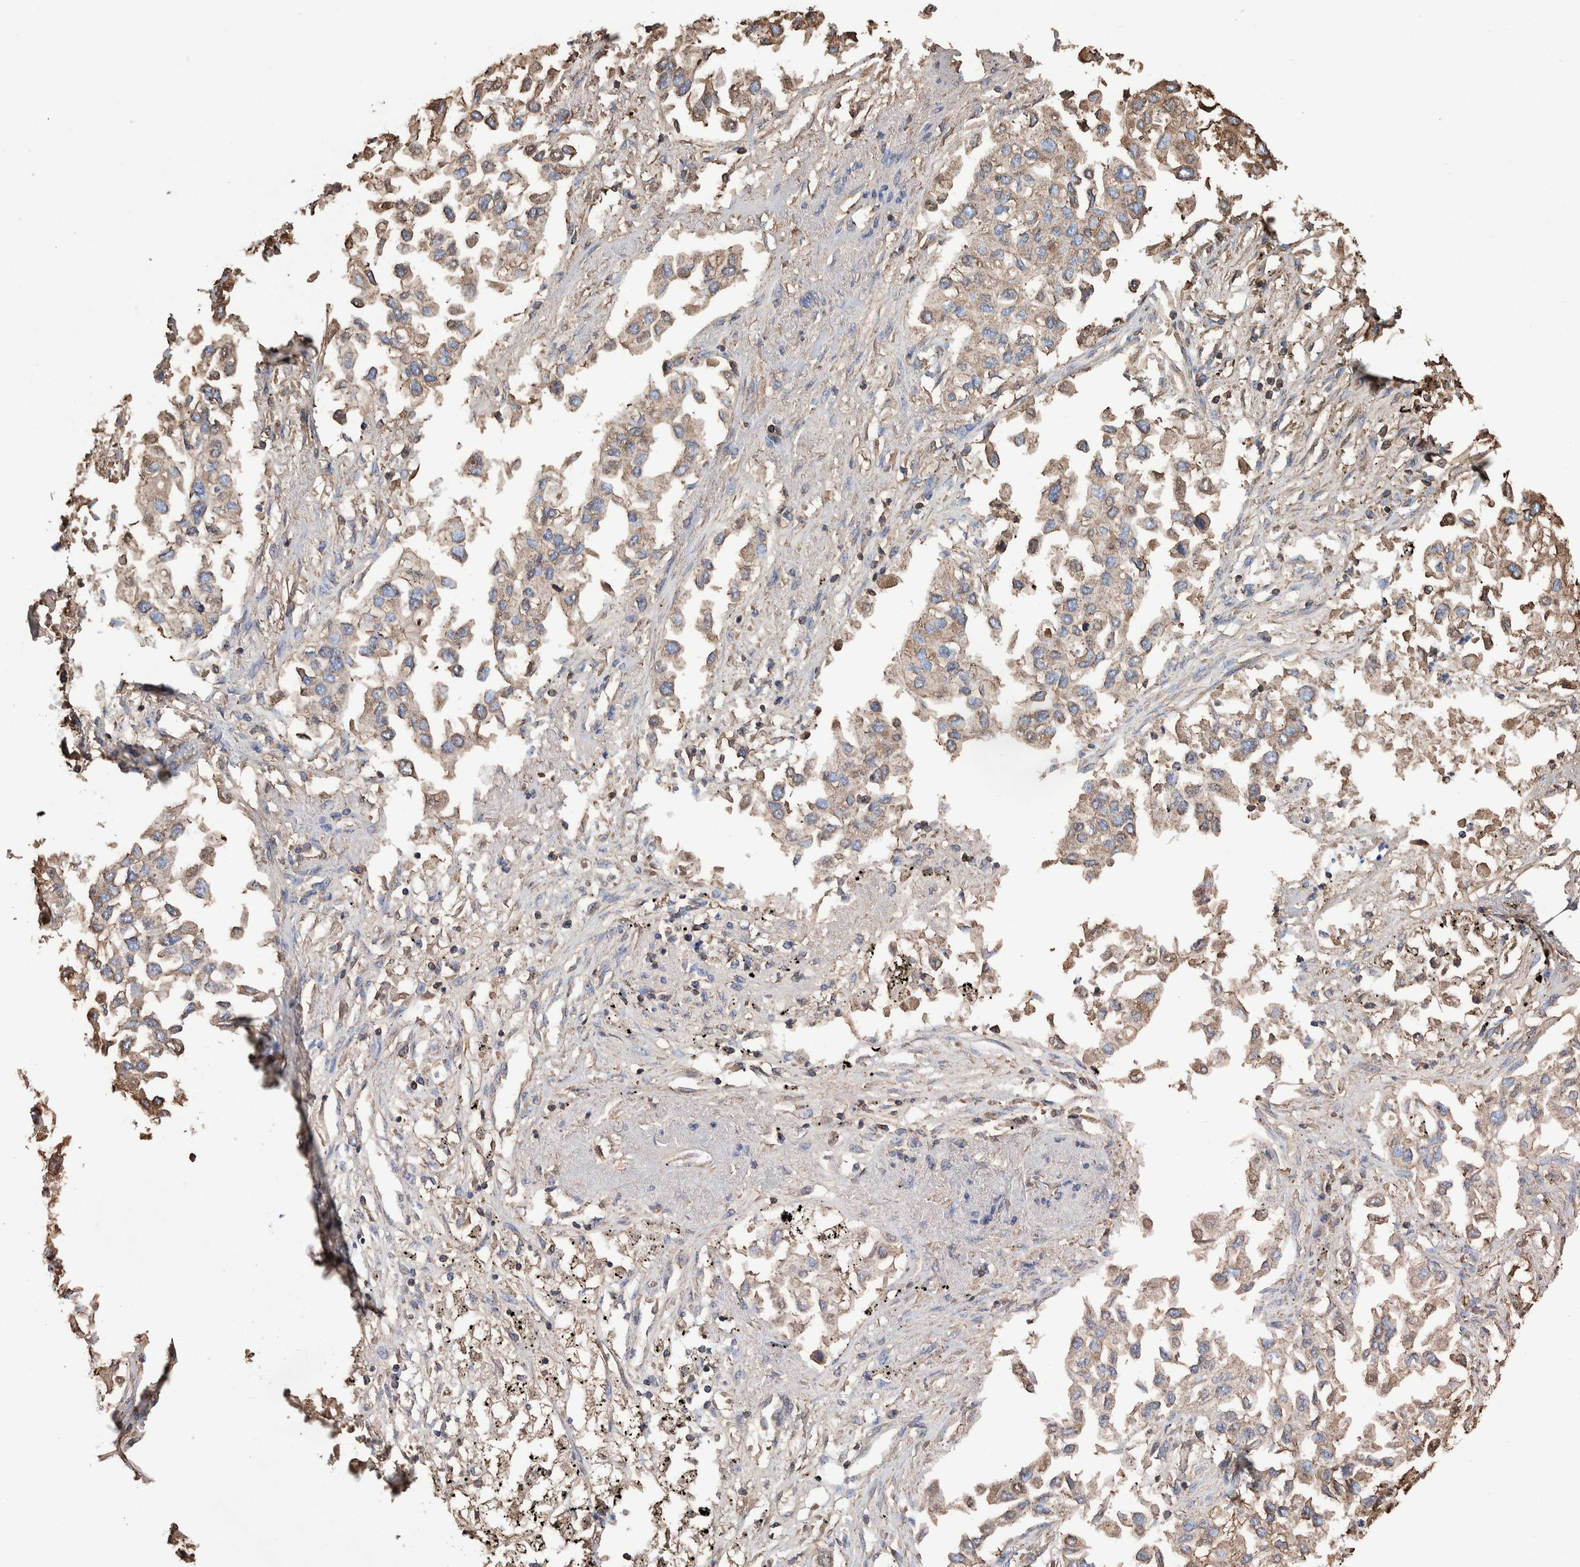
{"staining": {"intensity": "moderate", "quantity": ">75%", "location": "cytoplasmic/membranous"}, "tissue": "lung cancer", "cell_type": "Tumor cells", "image_type": "cancer", "snomed": [{"axis": "morphology", "description": "Inflammation, NOS"}, {"axis": "morphology", "description": "Adenocarcinoma, NOS"}, {"axis": "topography", "description": "Lung"}], "caption": "Adenocarcinoma (lung) was stained to show a protein in brown. There is medium levels of moderate cytoplasmic/membranous staining in approximately >75% of tumor cells. (Brightfield microscopy of DAB IHC at high magnification).", "gene": "VPS26C", "patient": {"sex": "male", "age": 63}}